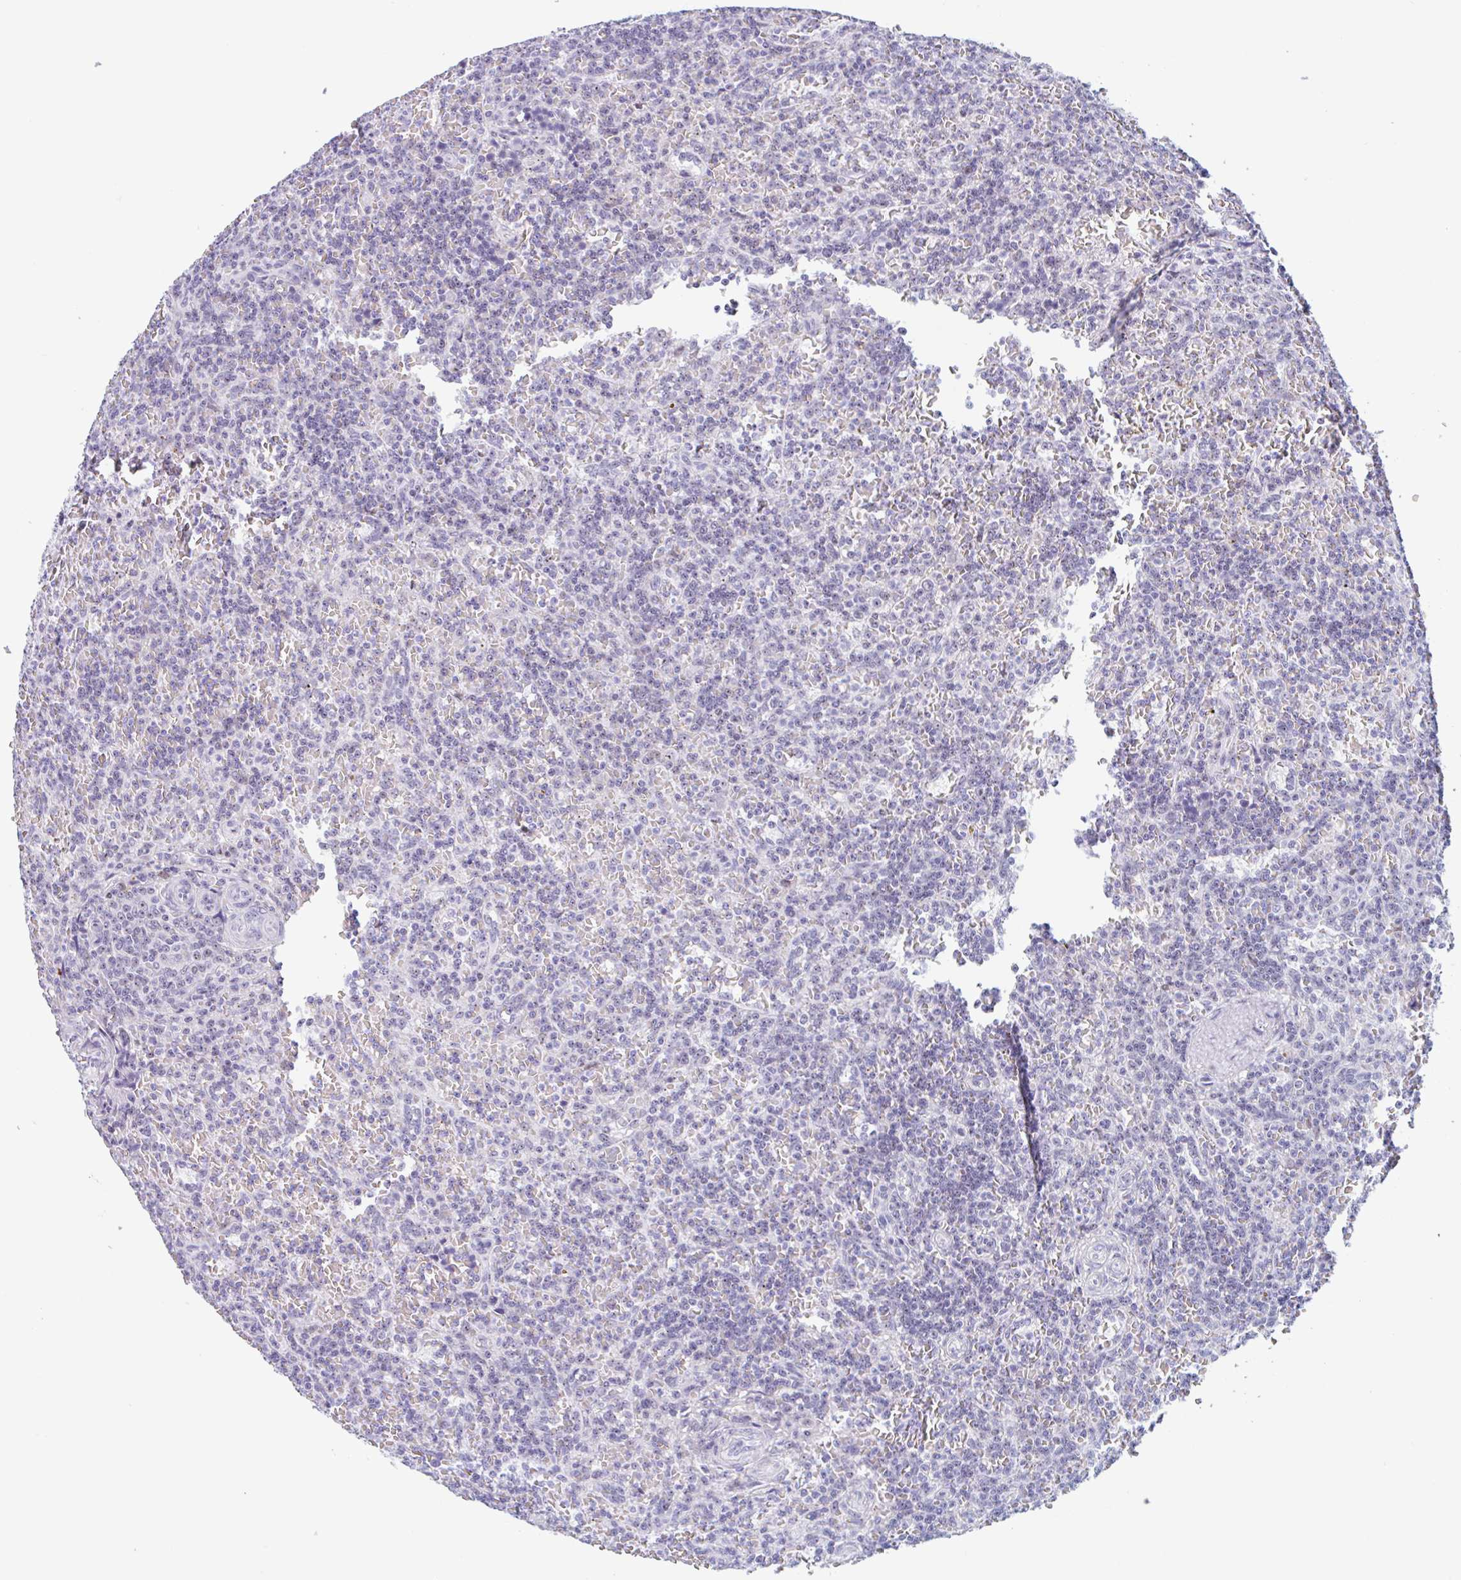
{"staining": {"intensity": "negative", "quantity": "none", "location": "none"}, "tissue": "lymphoma", "cell_type": "Tumor cells", "image_type": "cancer", "snomed": [{"axis": "morphology", "description": "Malignant lymphoma, non-Hodgkin's type, Low grade"}, {"axis": "topography", "description": "Spleen"}], "caption": "Tumor cells show no significant expression in lymphoma.", "gene": "LENG9", "patient": {"sex": "male", "age": 73}}